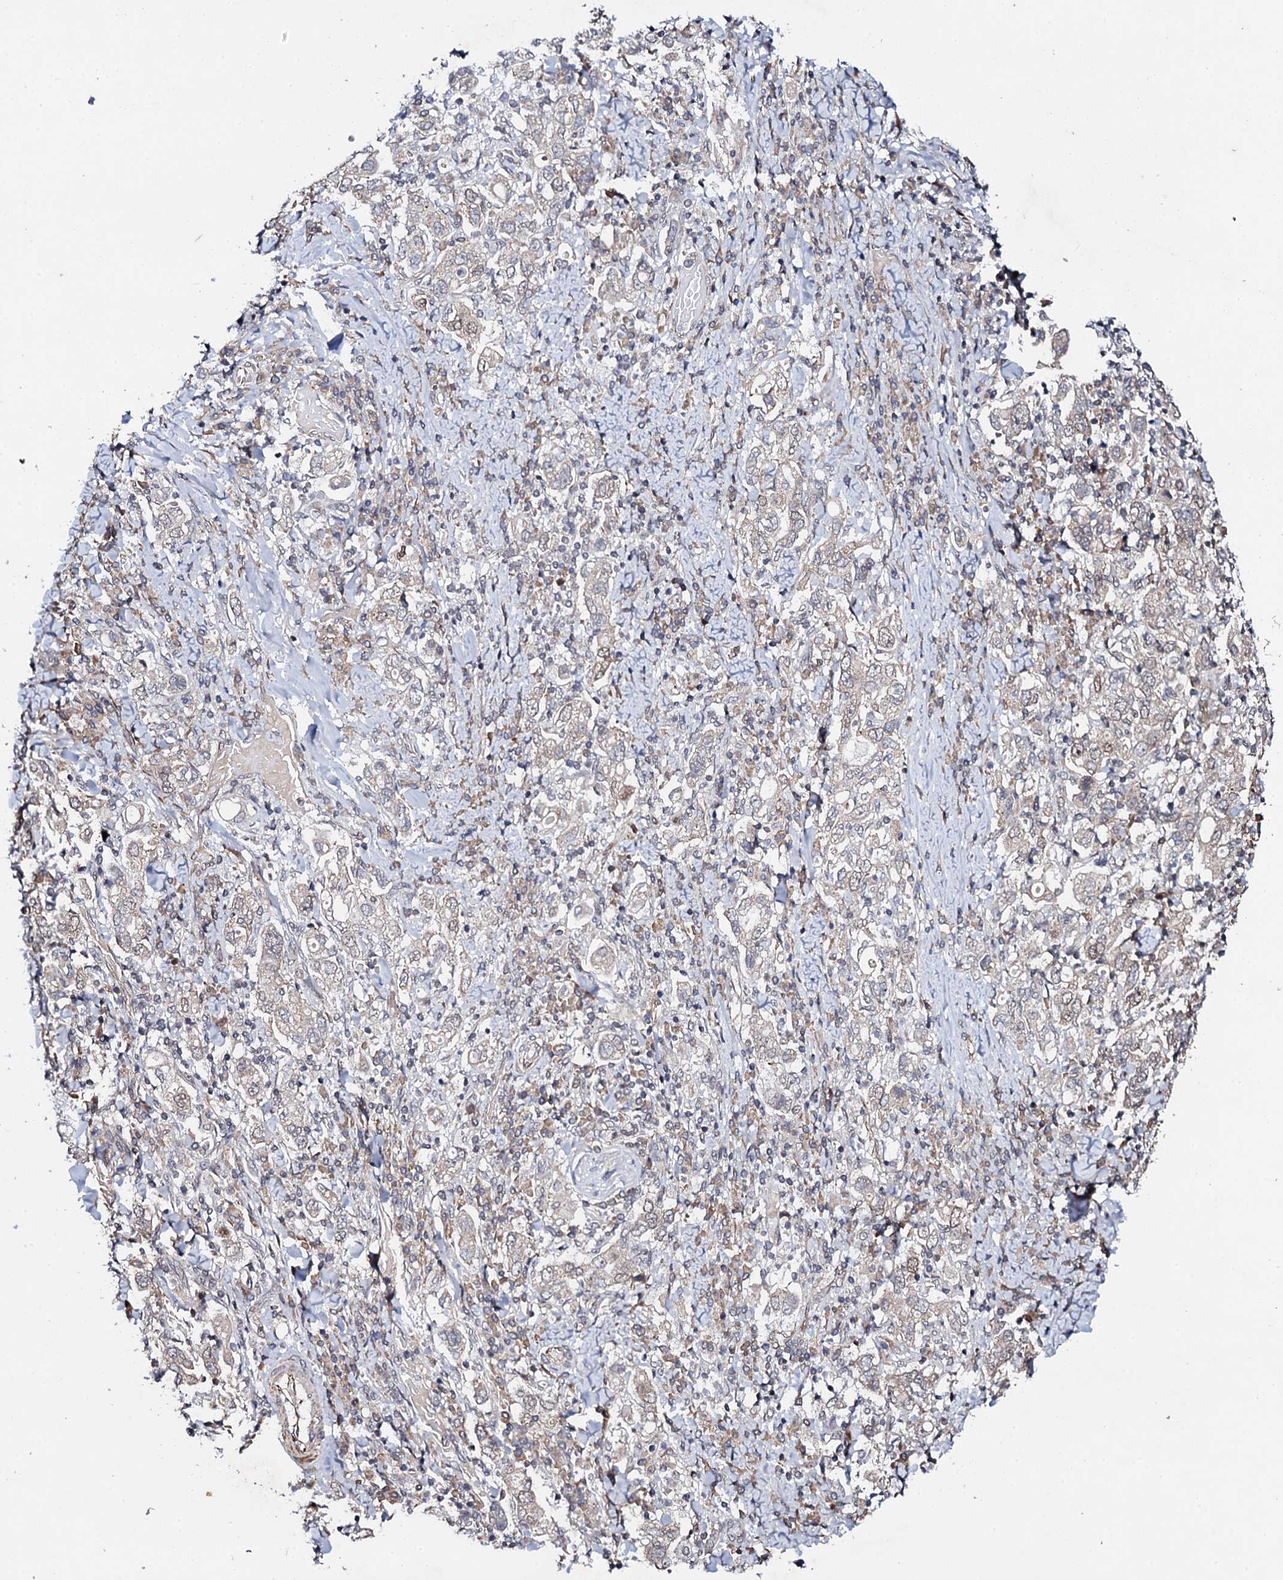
{"staining": {"intensity": "negative", "quantity": "none", "location": "none"}, "tissue": "stomach cancer", "cell_type": "Tumor cells", "image_type": "cancer", "snomed": [{"axis": "morphology", "description": "Adenocarcinoma, NOS"}, {"axis": "topography", "description": "Stomach, upper"}], "caption": "The IHC photomicrograph has no significant expression in tumor cells of stomach cancer (adenocarcinoma) tissue. The staining is performed using DAB (3,3'-diaminobenzidine) brown chromogen with nuclei counter-stained in using hematoxylin.", "gene": "FAM111A", "patient": {"sex": "male", "age": 62}}